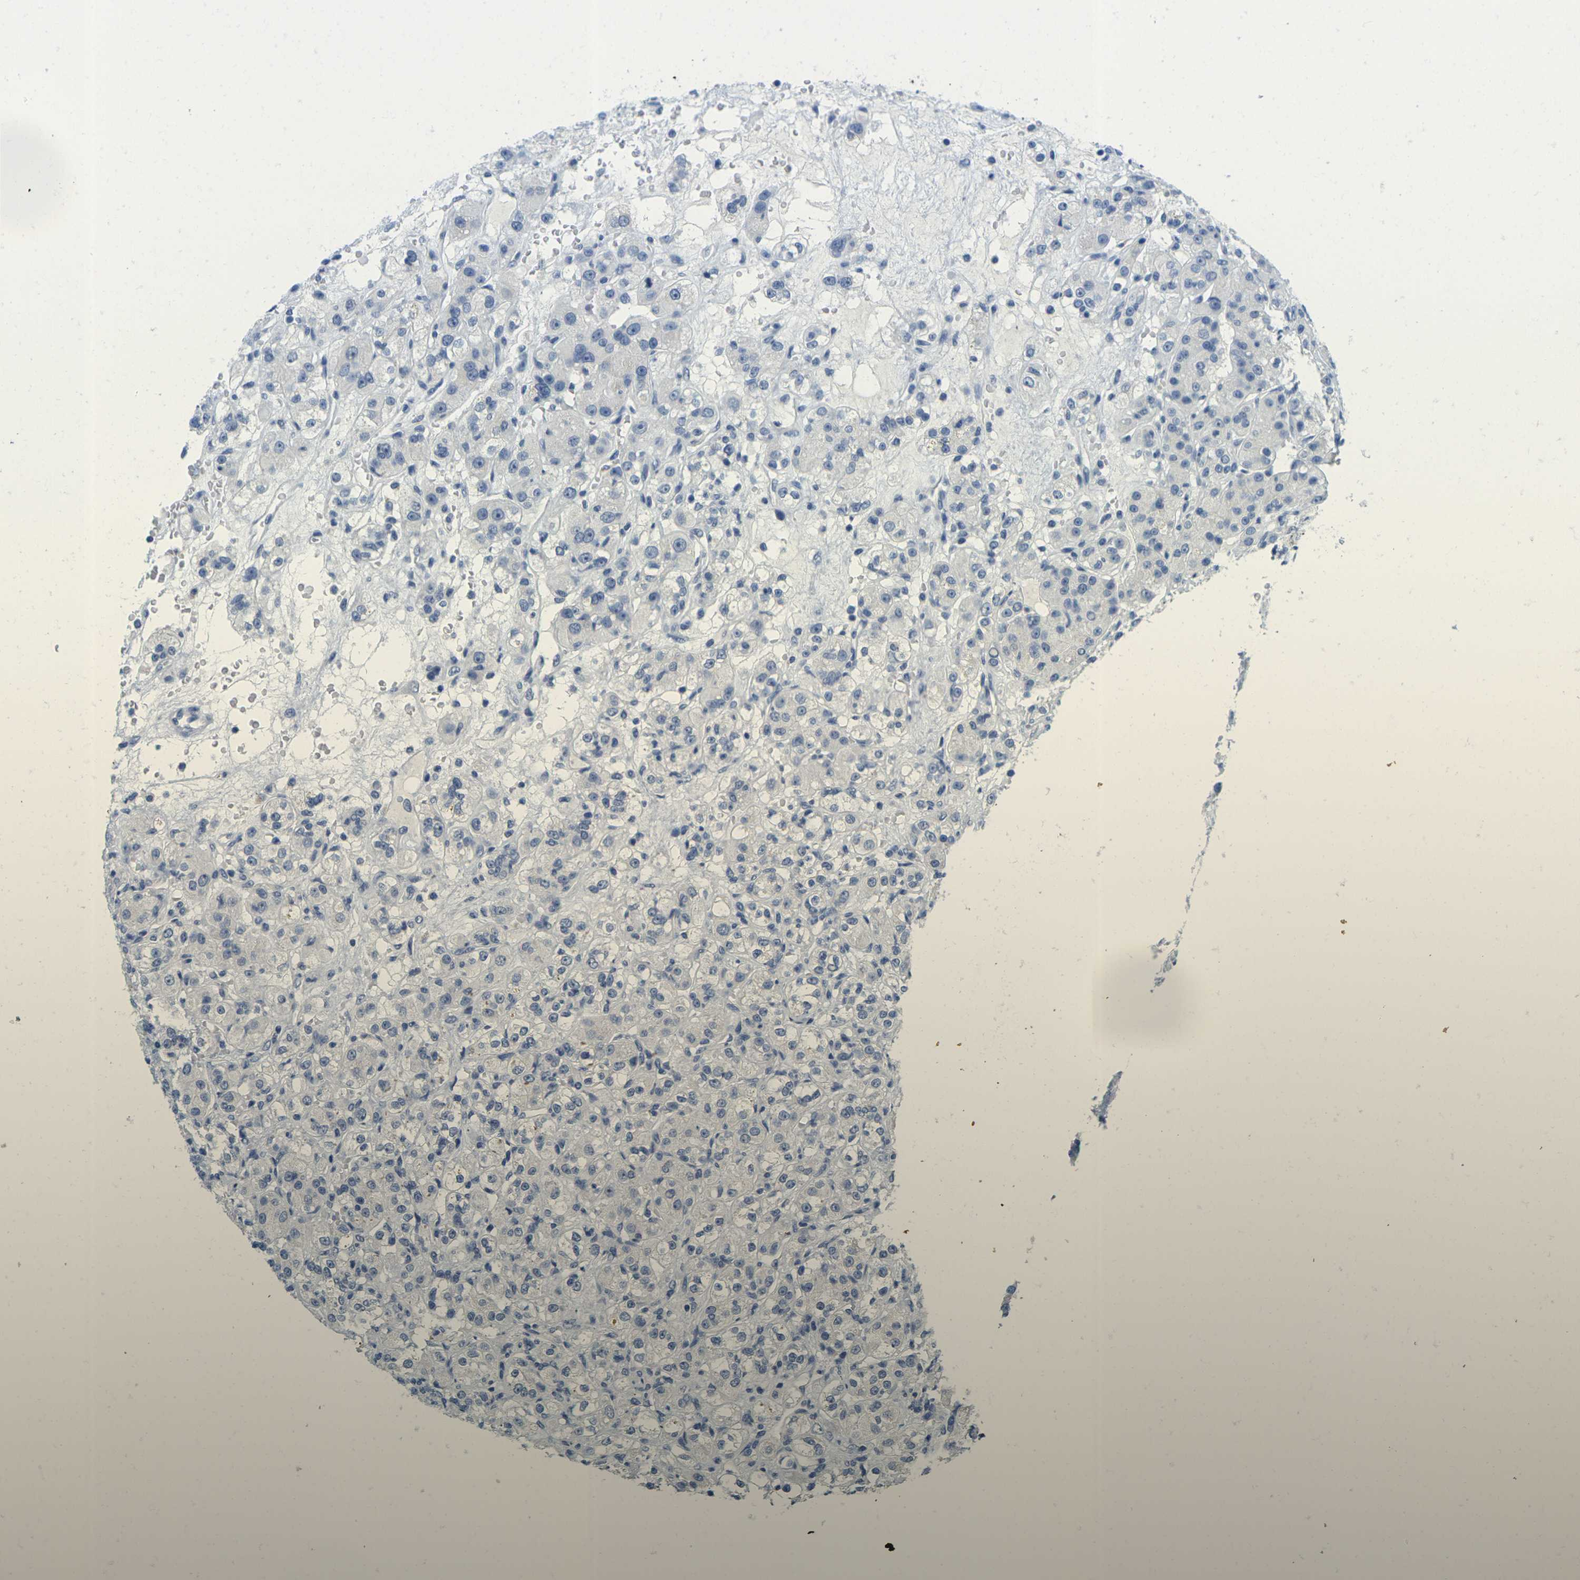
{"staining": {"intensity": "negative", "quantity": "none", "location": "none"}, "tissue": "renal cancer", "cell_type": "Tumor cells", "image_type": "cancer", "snomed": [{"axis": "morphology", "description": "Normal tissue, NOS"}, {"axis": "morphology", "description": "Adenocarcinoma, NOS"}, {"axis": "topography", "description": "Kidney"}], "caption": "Immunohistochemistry (IHC) image of human renal cancer (adenocarcinoma) stained for a protein (brown), which displays no staining in tumor cells.", "gene": "GPR15", "patient": {"sex": "male", "age": 61}}